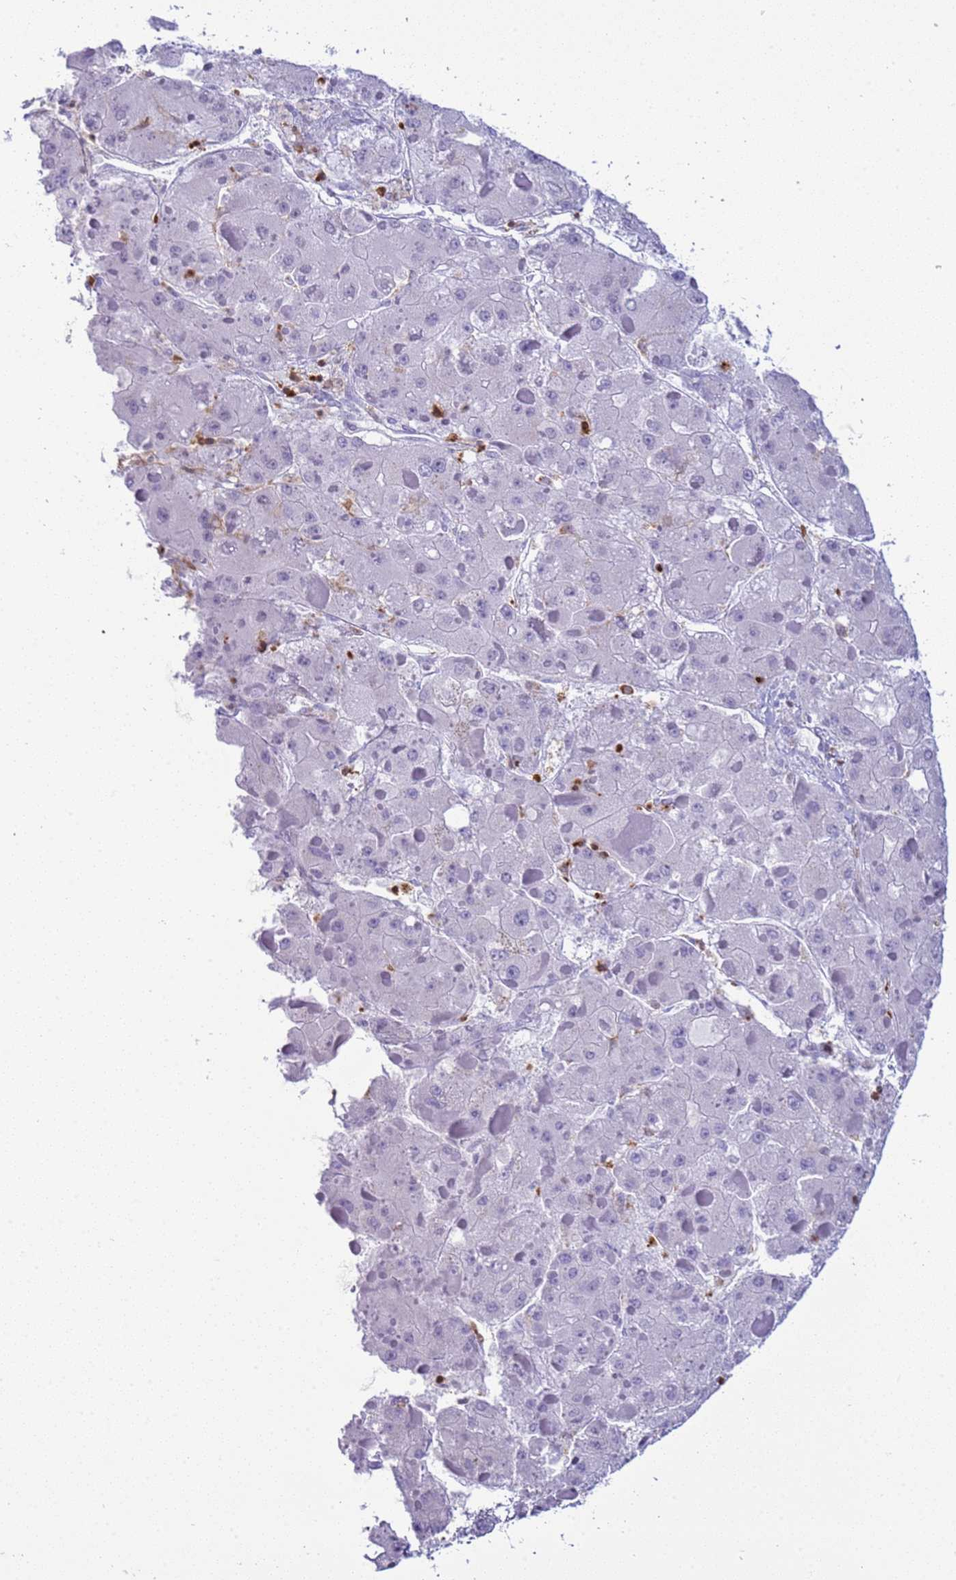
{"staining": {"intensity": "negative", "quantity": "none", "location": "none"}, "tissue": "liver cancer", "cell_type": "Tumor cells", "image_type": "cancer", "snomed": [{"axis": "morphology", "description": "Carcinoma, Hepatocellular, NOS"}, {"axis": "topography", "description": "Liver"}], "caption": "Liver cancer was stained to show a protein in brown. There is no significant positivity in tumor cells.", "gene": "IRF5", "patient": {"sex": "female", "age": 73}}